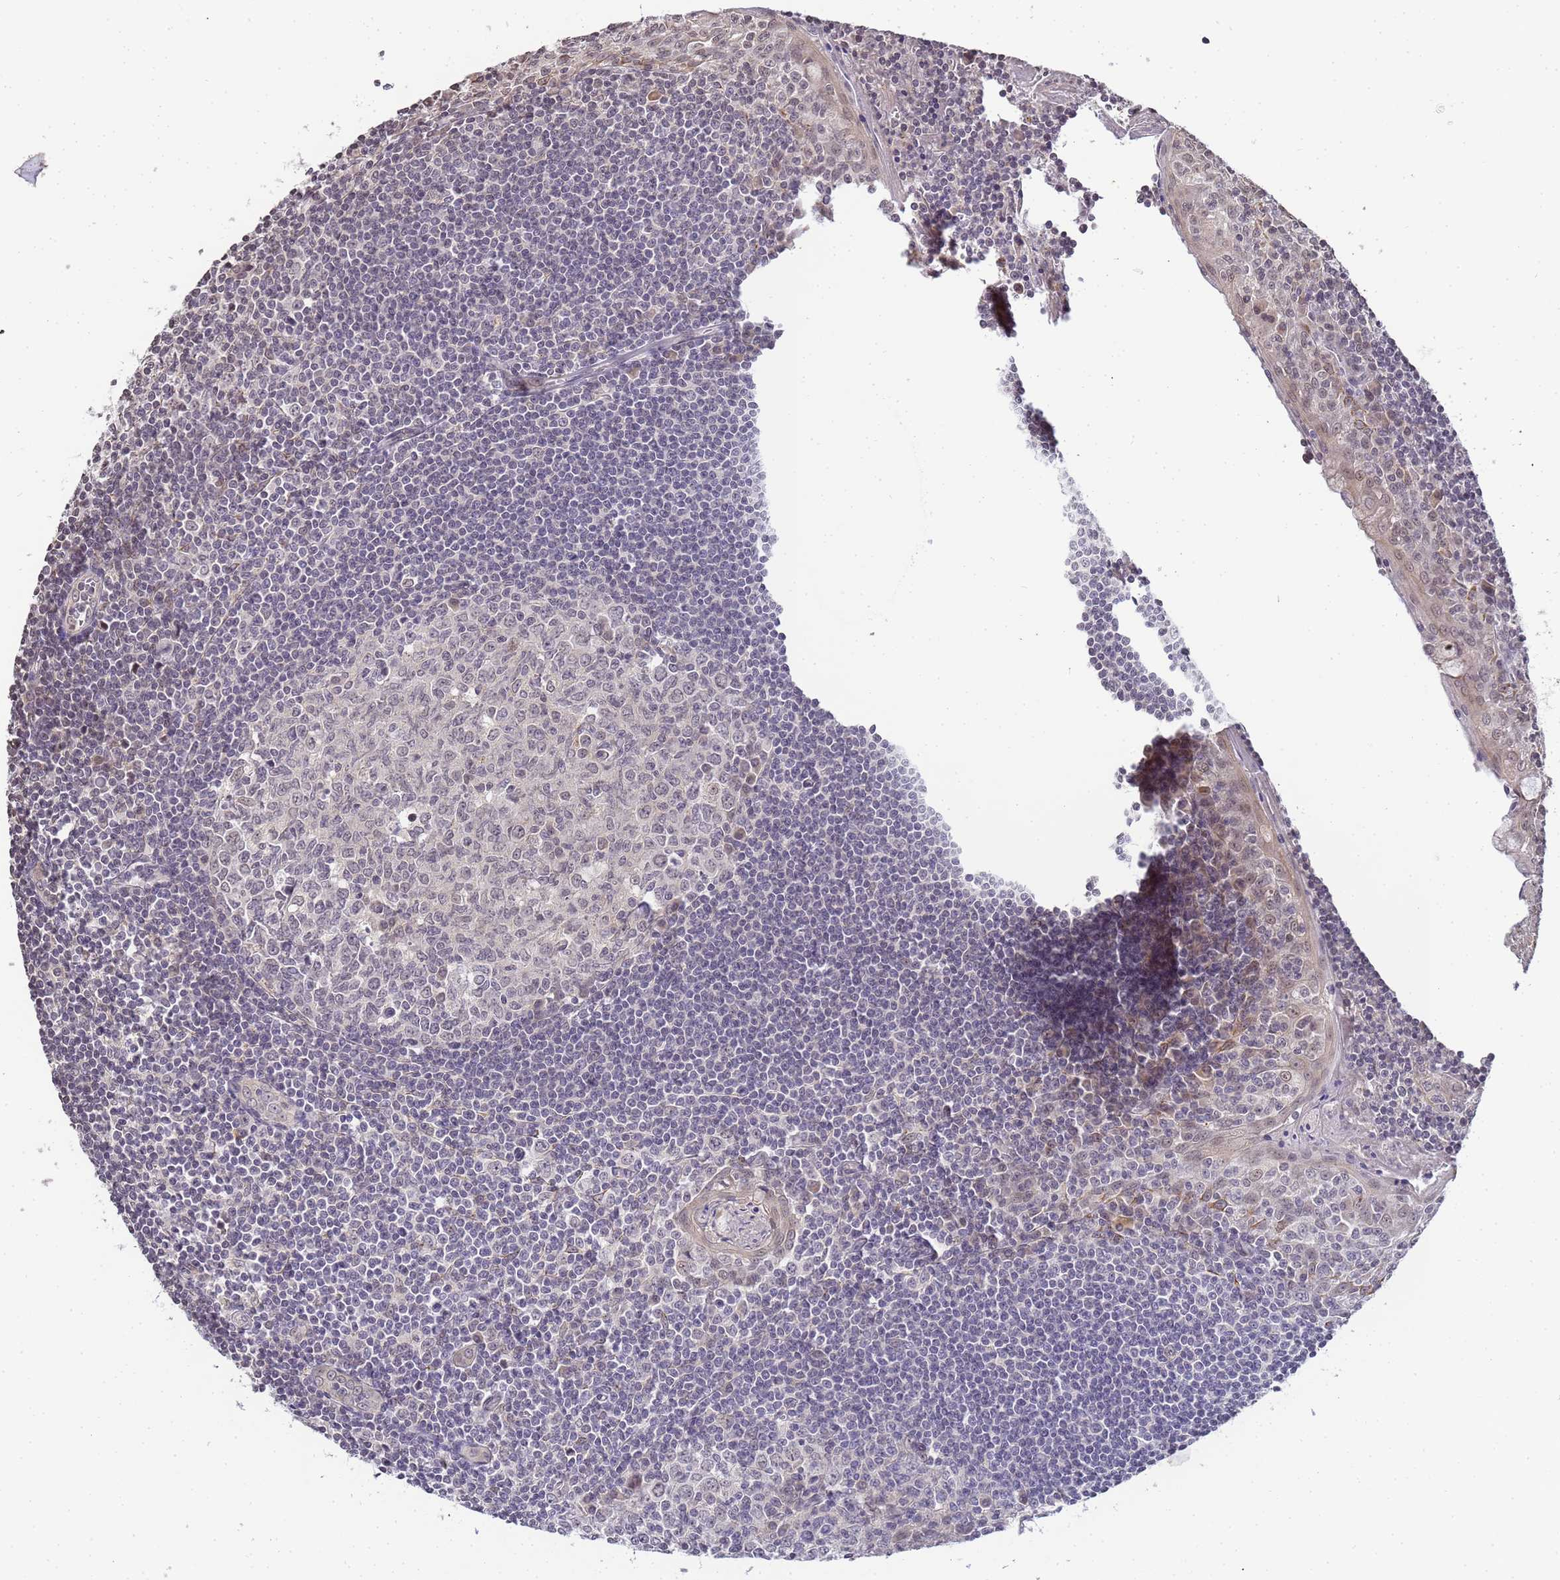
{"staining": {"intensity": "negative", "quantity": "none", "location": "none"}, "tissue": "tonsil", "cell_type": "Germinal center cells", "image_type": "normal", "snomed": [{"axis": "morphology", "description": "Normal tissue, NOS"}, {"axis": "topography", "description": "Tonsil"}], "caption": "This is an immunohistochemistry (IHC) photomicrograph of normal tonsil. There is no expression in germinal center cells.", "gene": "MYL7", "patient": {"sex": "male", "age": 27}}